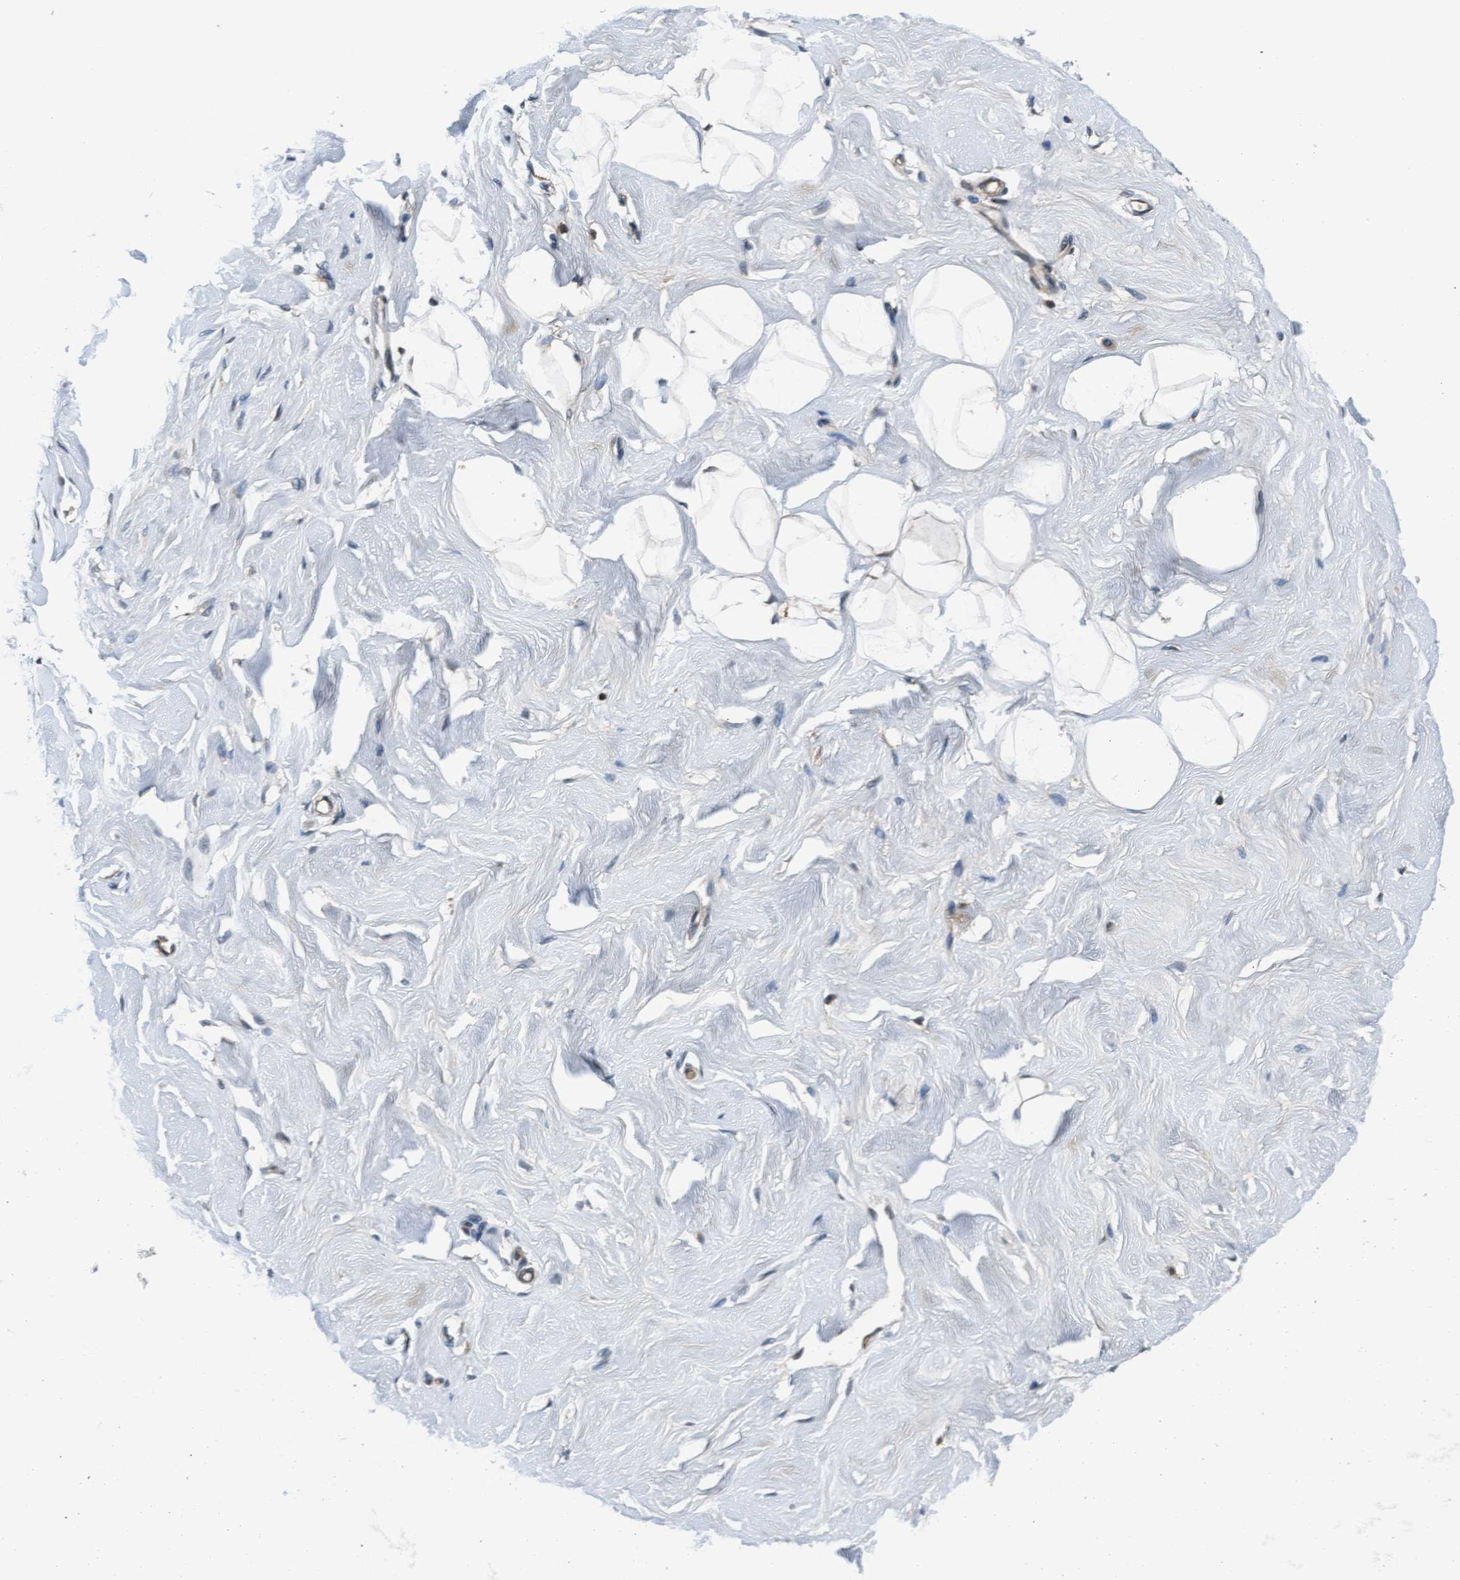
{"staining": {"intensity": "negative", "quantity": "none", "location": "none"}, "tissue": "breast", "cell_type": "Adipocytes", "image_type": "normal", "snomed": [{"axis": "morphology", "description": "Normal tissue, NOS"}, {"axis": "topography", "description": "Breast"}], "caption": "A photomicrograph of breast stained for a protein reveals no brown staining in adipocytes.", "gene": "WASF1", "patient": {"sex": "female", "age": 23}}